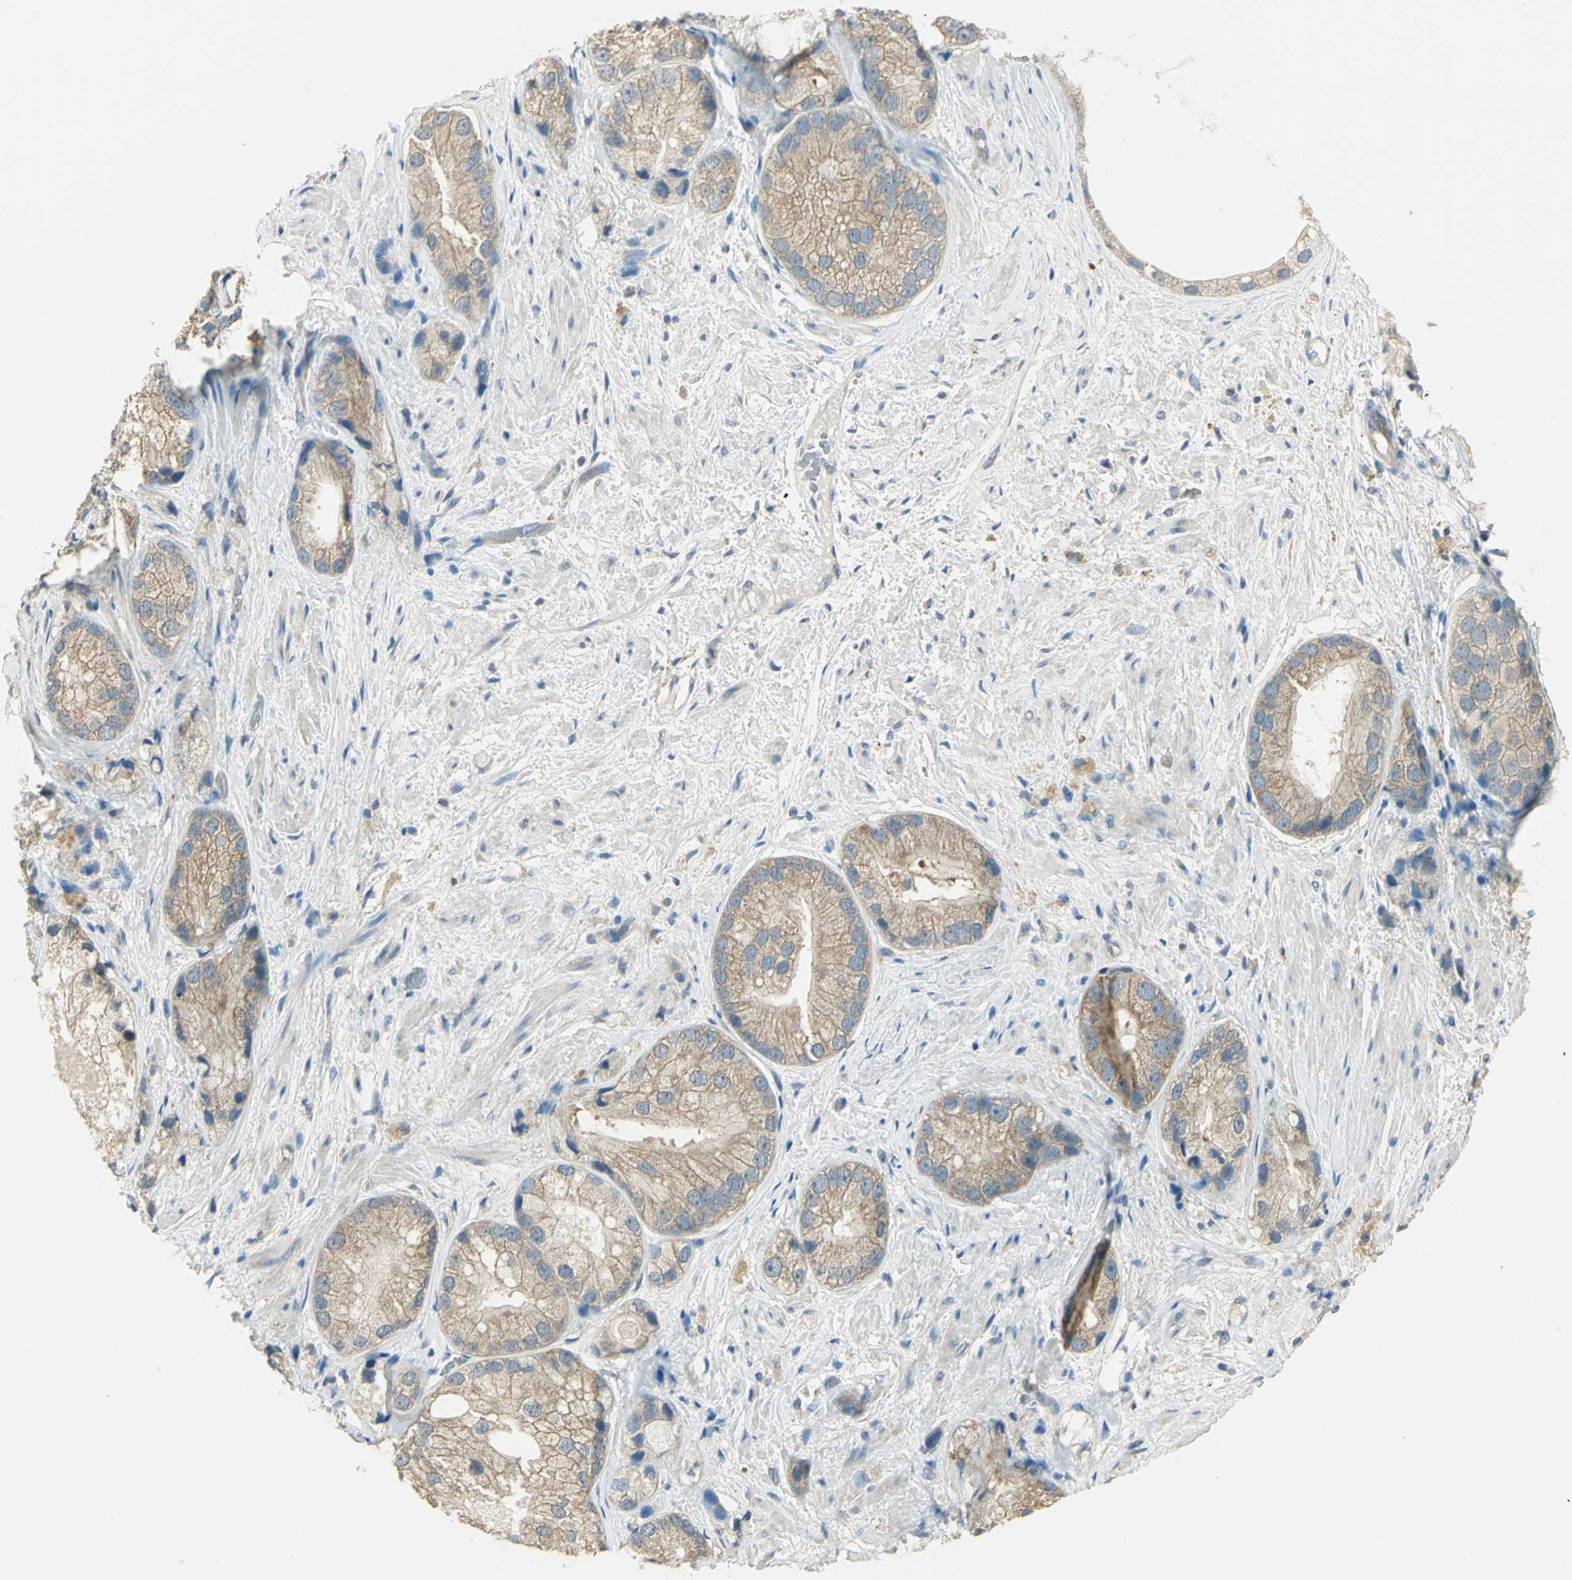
{"staining": {"intensity": "moderate", "quantity": ">75%", "location": "cytoplasmic/membranous"}, "tissue": "prostate cancer", "cell_type": "Tumor cells", "image_type": "cancer", "snomed": [{"axis": "morphology", "description": "Adenocarcinoma, Low grade"}, {"axis": "topography", "description": "Prostate"}], "caption": "This is a histology image of IHC staining of prostate cancer (low-grade adenocarcinoma), which shows moderate expression in the cytoplasmic/membranous of tumor cells.", "gene": "SHC2", "patient": {"sex": "male", "age": 69}}